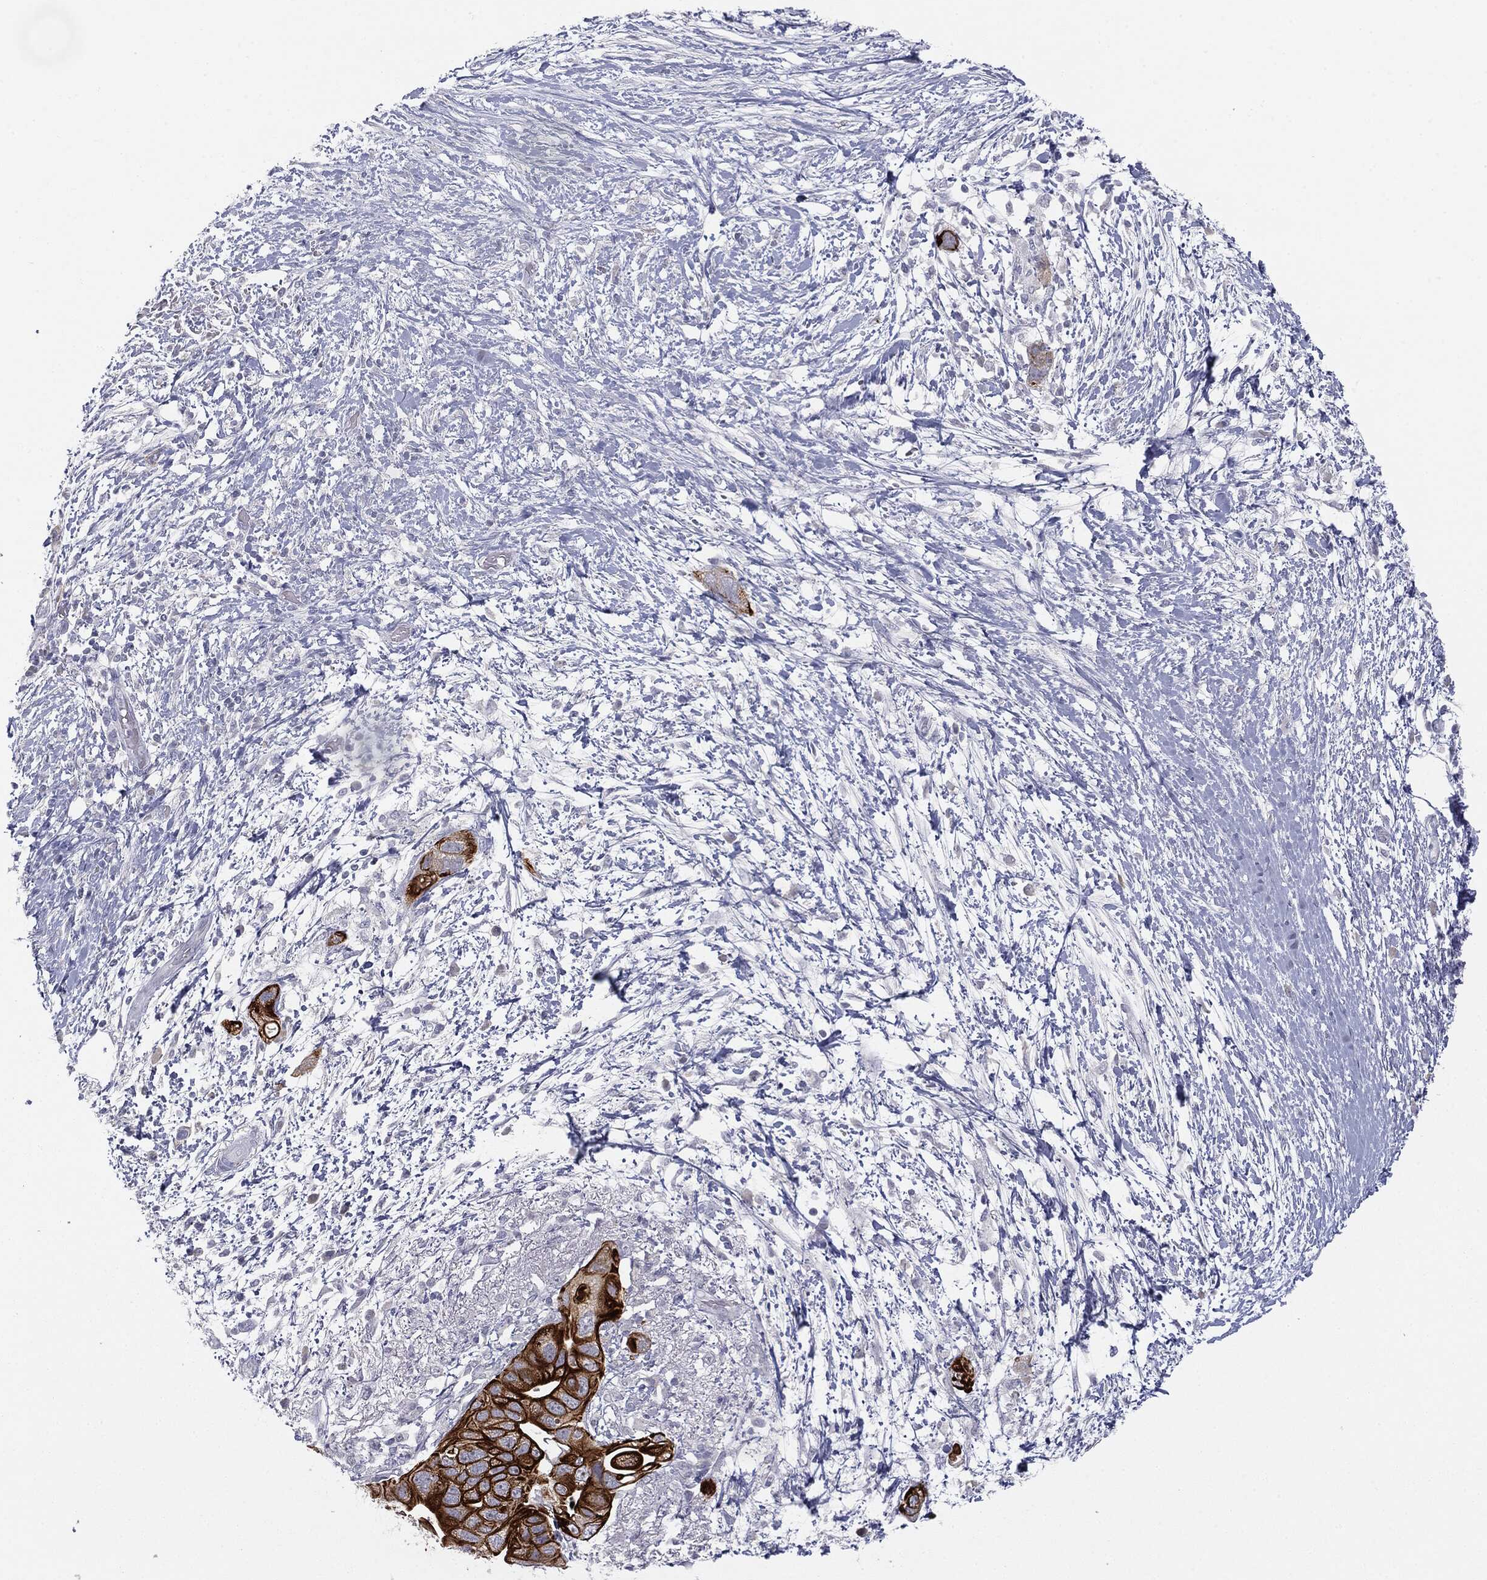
{"staining": {"intensity": "strong", "quantity": ">75%", "location": "cytoplasmic/membranous"}, "tissue": "pancreatic cancer", "cell_type": "Tumor cells", "image_type": "cancer", "snomed": [{"axis": "morphology", "description": "Adenocarcinoma, NOS"}, {"axis": "topography", "description": "Pancreas"}], "caption": "Immunohistochemical staining of pancreatic adenocarcinoma exhibits high levels of strong cytoplasmic/membranous positivity in about >75% of tumor cells. The staining was performed using DAB, with brown indicating positive protein expression. Nuclei are stained blue with hematoxylin.", "gene": "MUC1", "patient": {"sex": "female", "age": 72}}